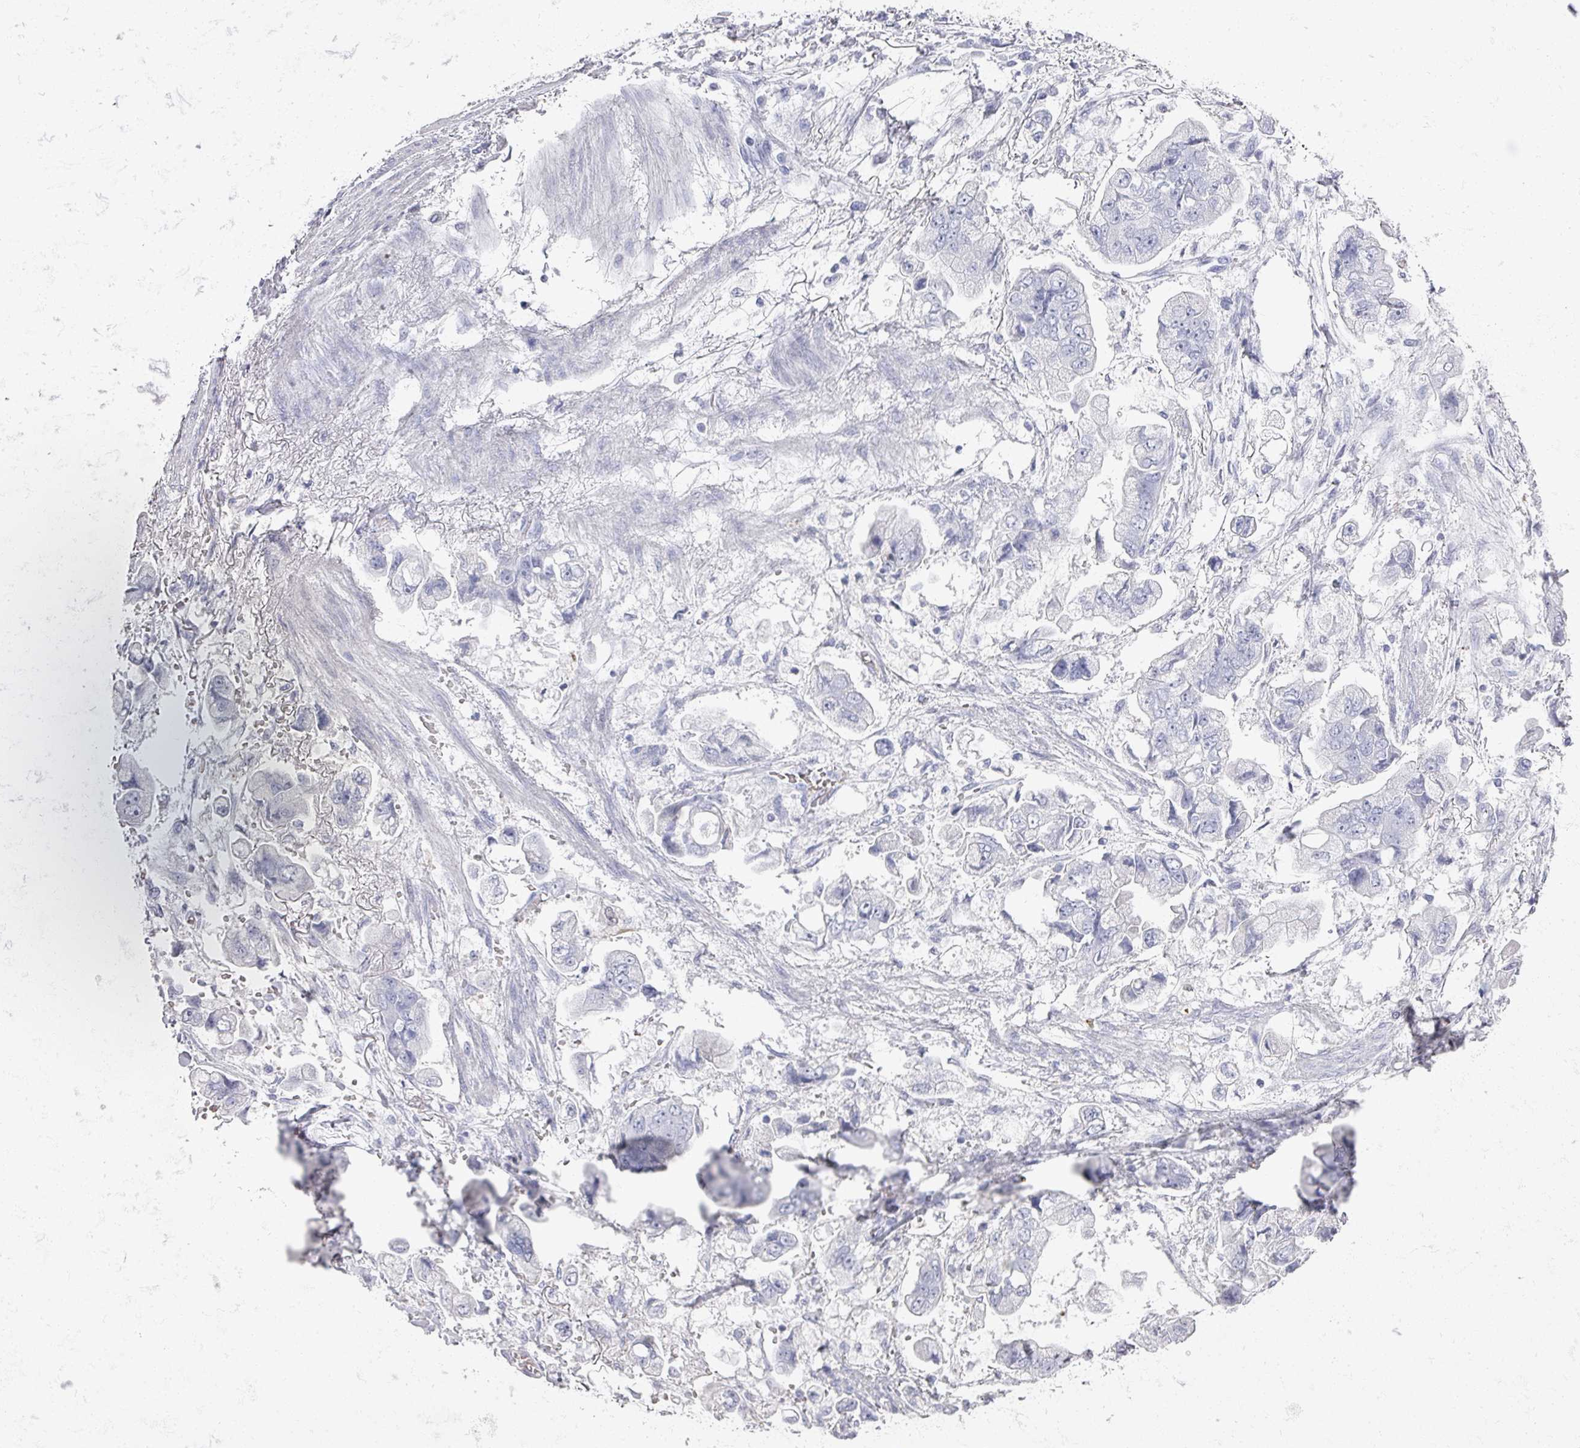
{"staining": {"intensity": "negative", "quantity": "none", "location": "none"}, "tissue": "stomach cancer", "cell_type": "Tumor cells", "image_type": "cancer", "snomed": [{"axis": "morphology", "description": "Adenocarcinoma, NOS"}, {"axis": "topography", "description": "Stomach"}], "caption": "Immunohistochemical staining of stomach adenocarcinoma exhibits no significant staining in tumor cells. Brightfield microscopy of immunohistochemistry (IHC) stained with DAB (brown) and hematoxylin (blue), captured at high magnification.", "gene": "OMG", "patient": {"sex": "male", "age": 62}}